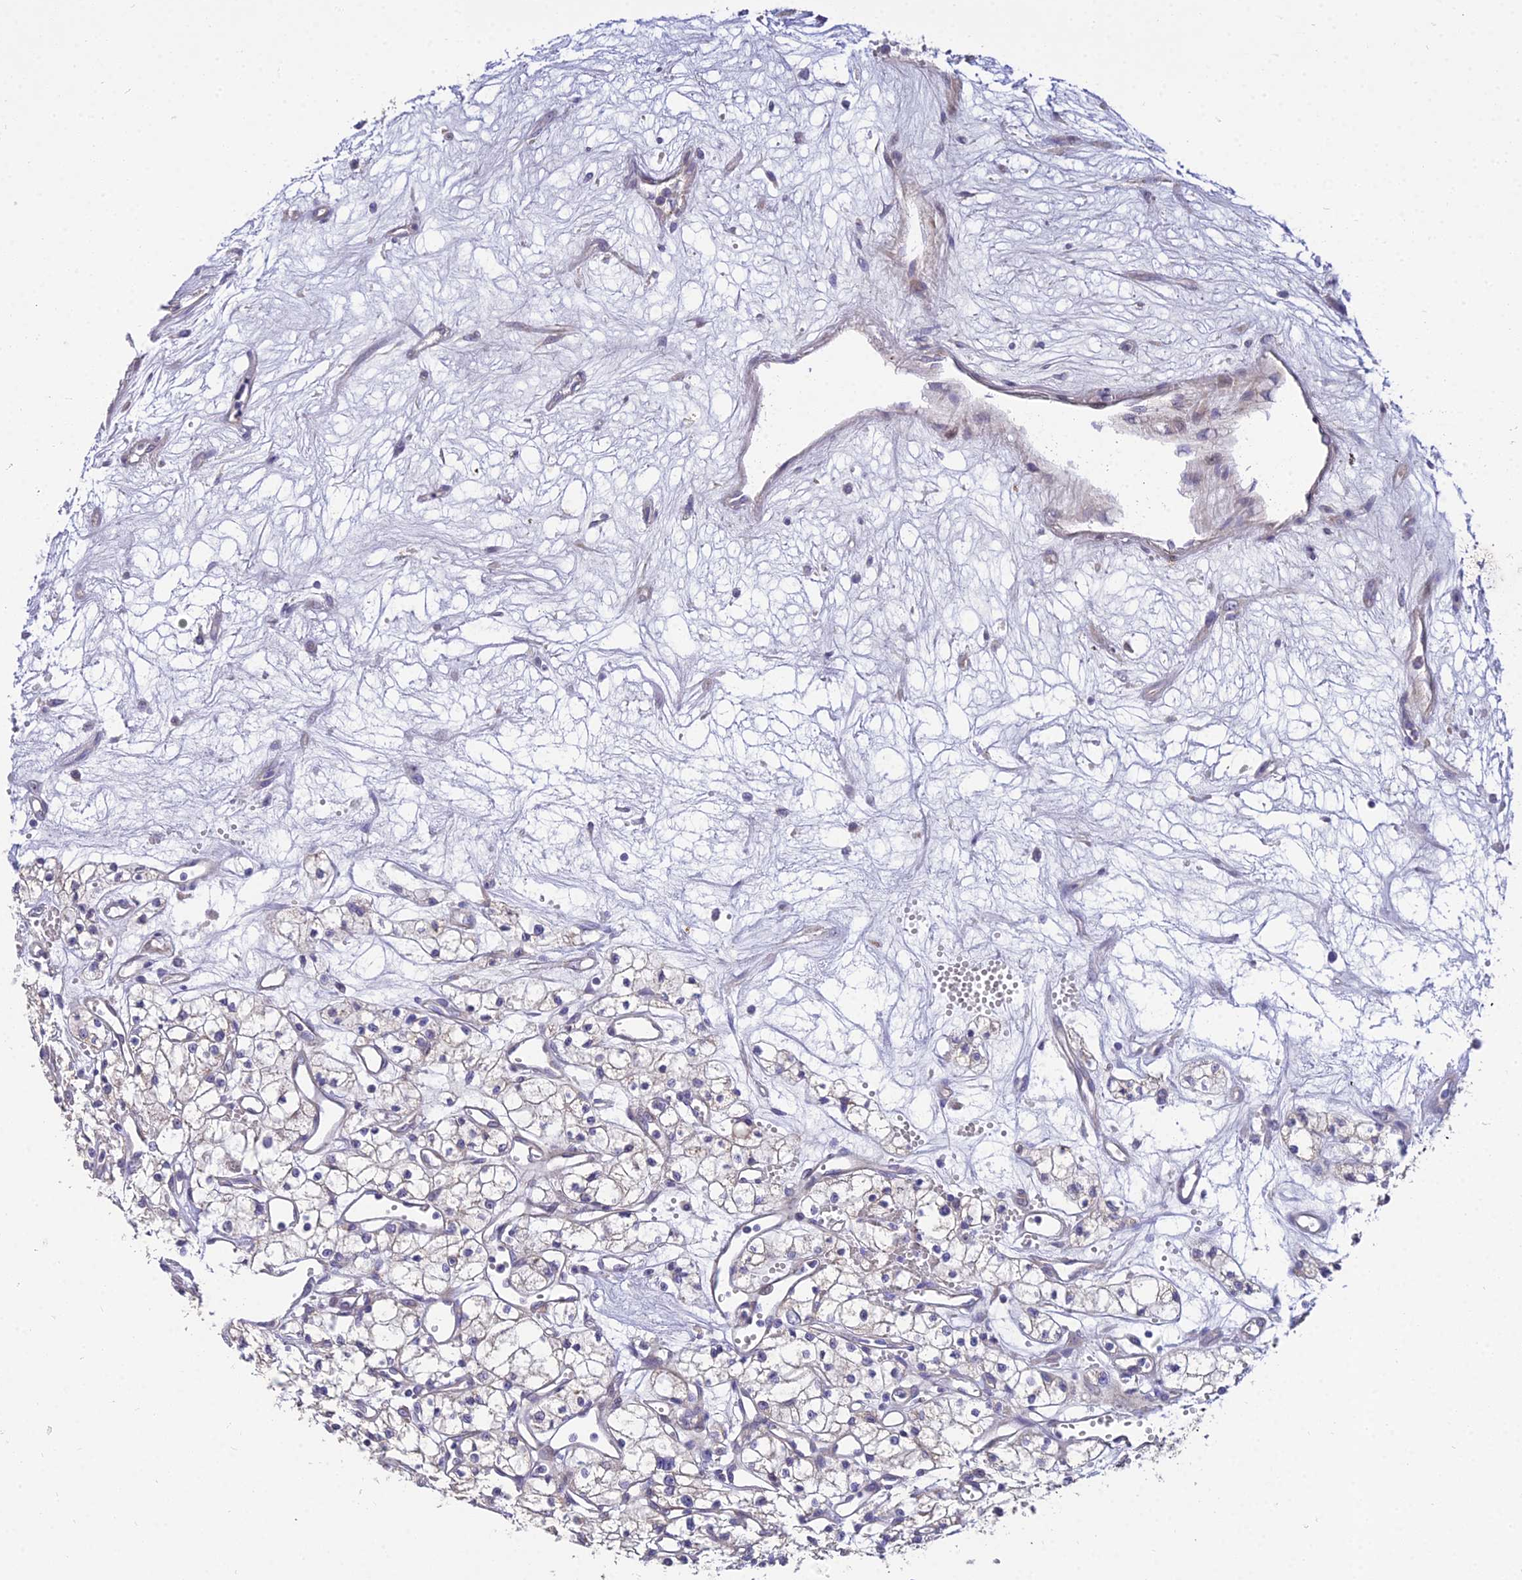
{"staining": {"intensity": "negative", "quantity": "none", "location": "none"}, "tissue": "renal cancer", "cell_type": "Tumor cells", "image_type": "cancer", "snomed": [{"axis": "morphology", "description": "Adenocarcinoma, NOS"}, {"axis": "topography", "description": "Kidney"}], "caption": "High power microscopy histopathology image of an immunohistochemistry (IHC) histopathology image of adenocarcinoma (renal), revealing no significant positivity in tumor cells.", "gene": "ARL8B", "patient": {"sex": "male", "age": 59}}